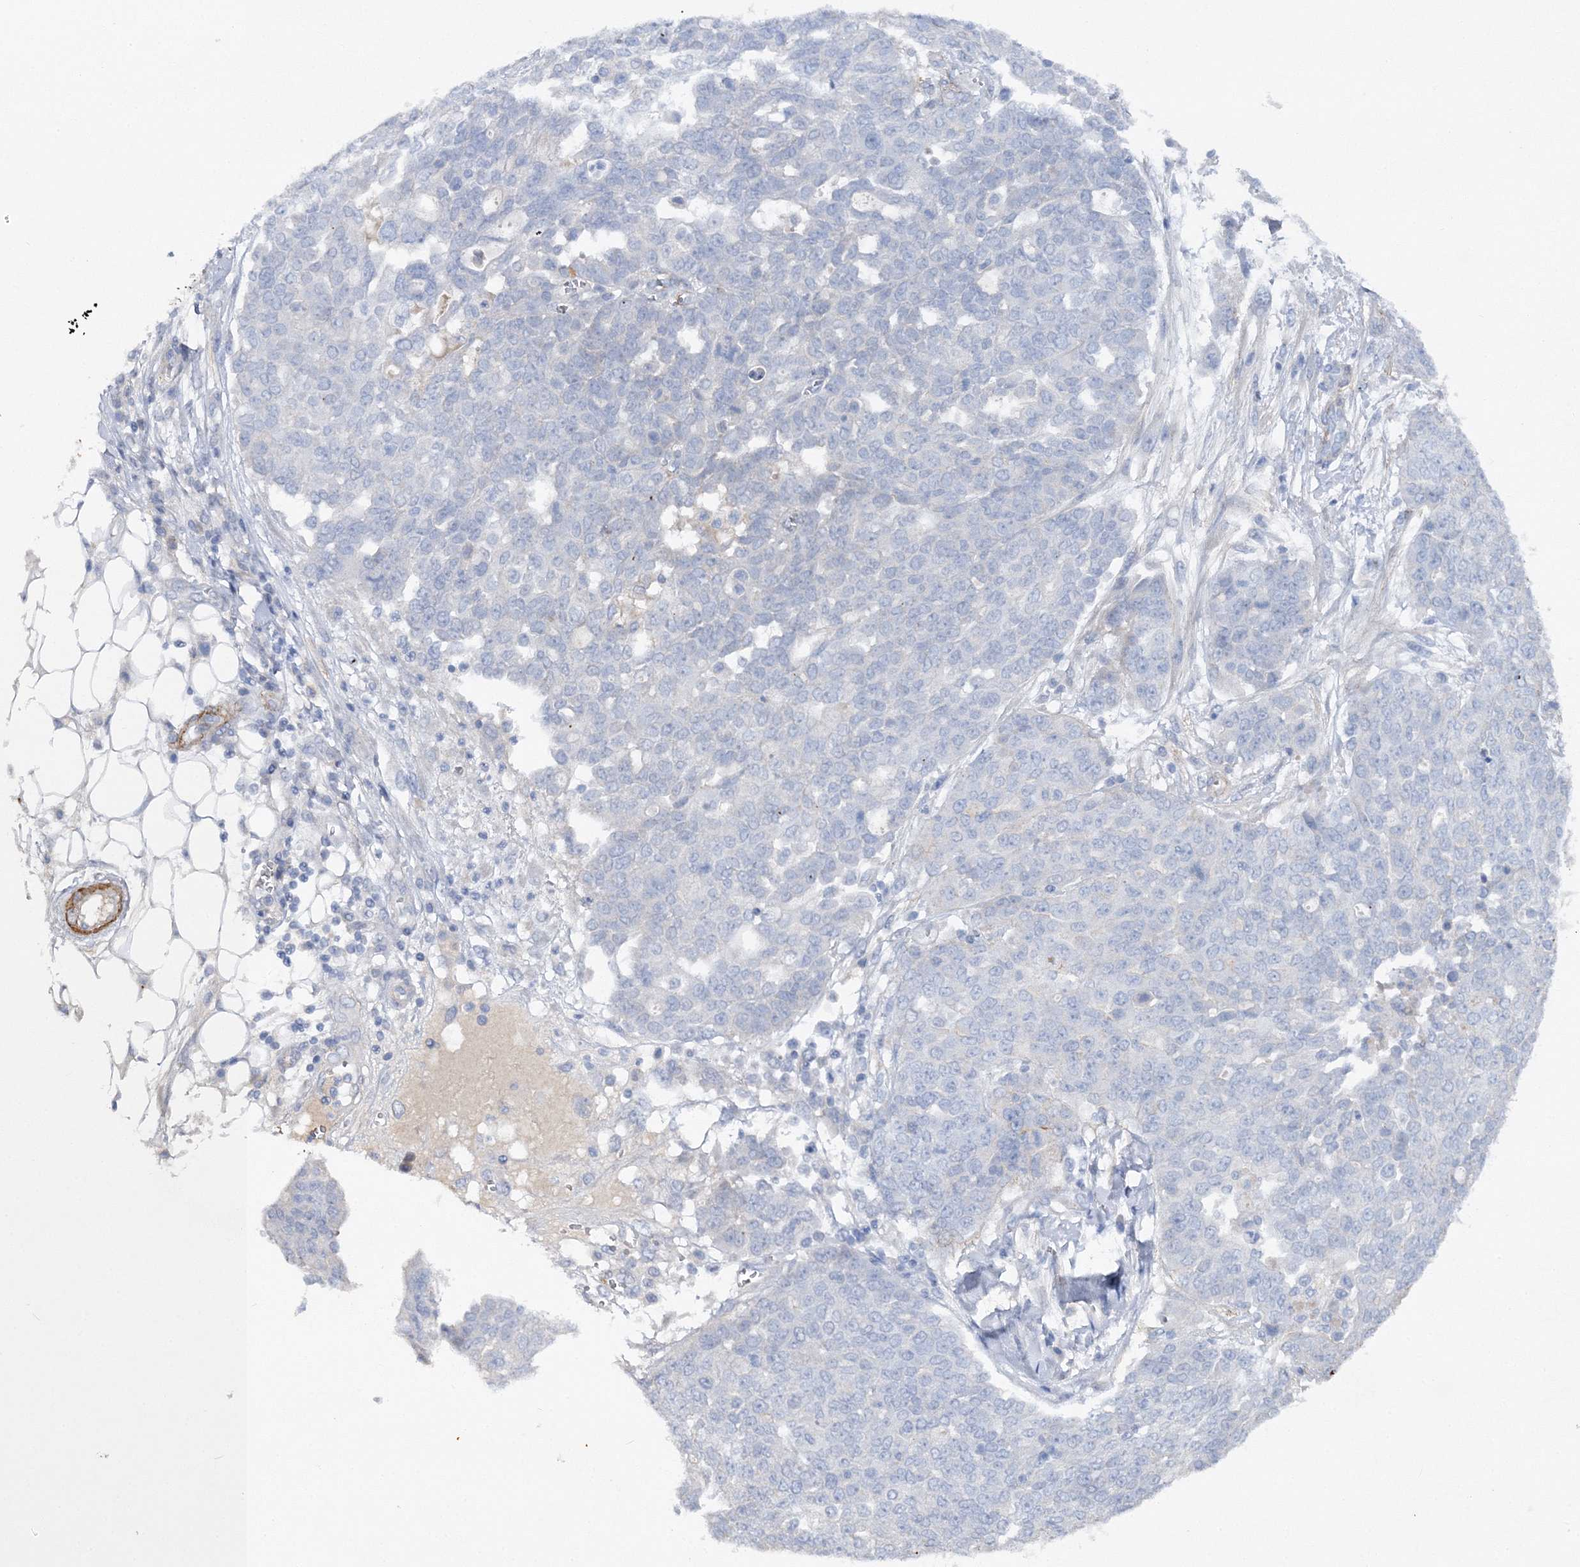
{"staining": {"intensity": "negative", "quantity": "none", "location": "none"}, "tissue": "ovarian cancer", "cell_type": "Tumor cells", "image_type": "cancer", "snomed": [{"axis": "morphology", "description": "Cystadenocarcinoma, serous, NOS"}, {"axis": "topography", "description": "Soft tissue"}, {"axis": "topography", "description": "Ovary"}], "caption": "The IHC micrograph has no significant positivity in tumor cells of ovarian serous cystadenocarcinoma tissue.", "gene": "RTN2", "patient": {"sex": "female", "age": 57}}